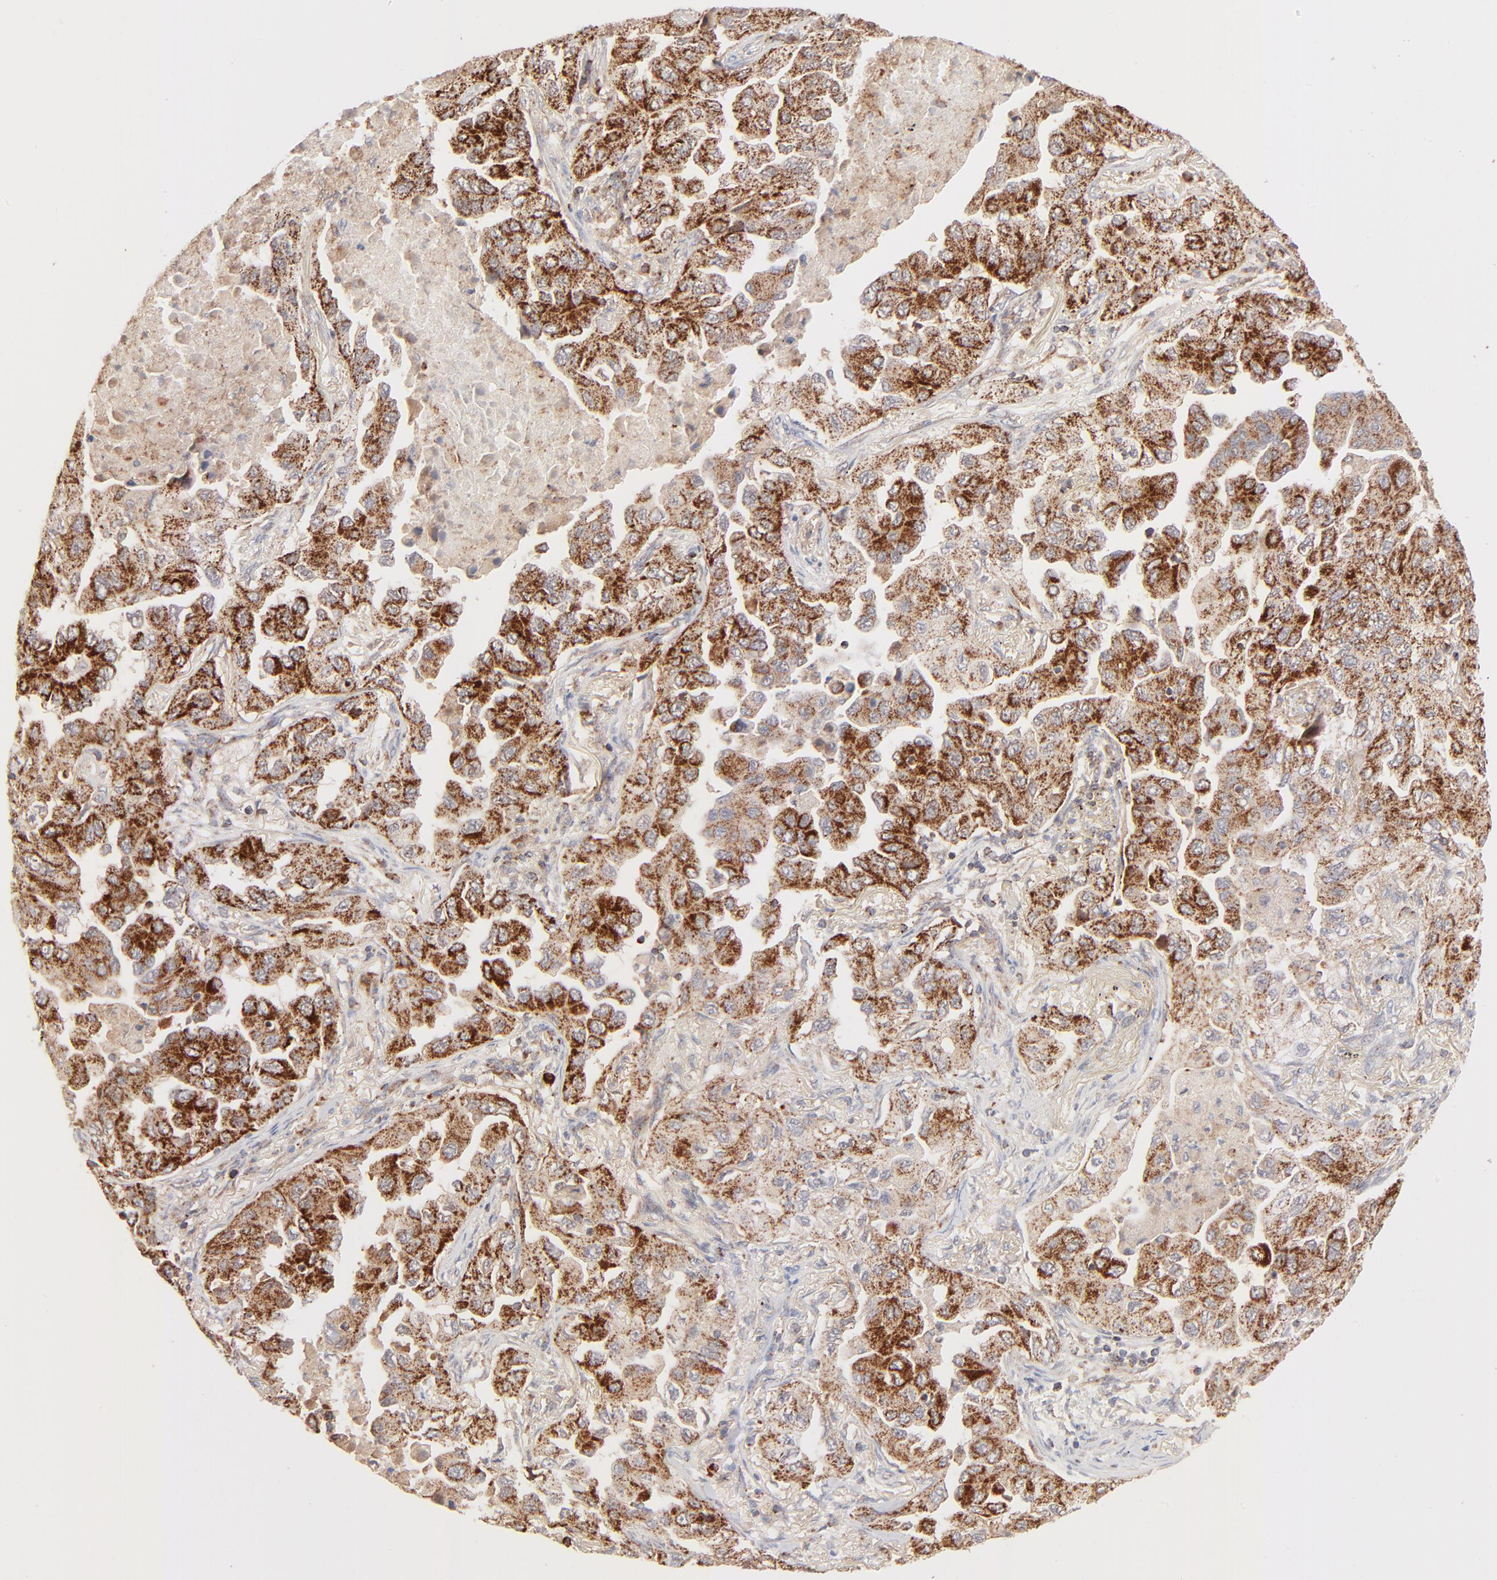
{"staining": {"intensity": "strong", "quantity": ">75%", "location": "cytoplasmic/membranous"}, "tissue": "lung cancer", "cell_type": "Tumor cells", "image_type": "cancer", "snomed": [{"axis": "morphology", "description": "Adenocarcinoma, NOS"}, {"axis": "topography", "description": "Lung"}], "caption": "Adenocarcinoma (lung) stained with a brown dye exhibits strong cytoplasmic/membranous positive positivity in approximately >75% of tumor cells.", "gene": "CSPG4", "patient": {"sex": "female", "age": 65}}